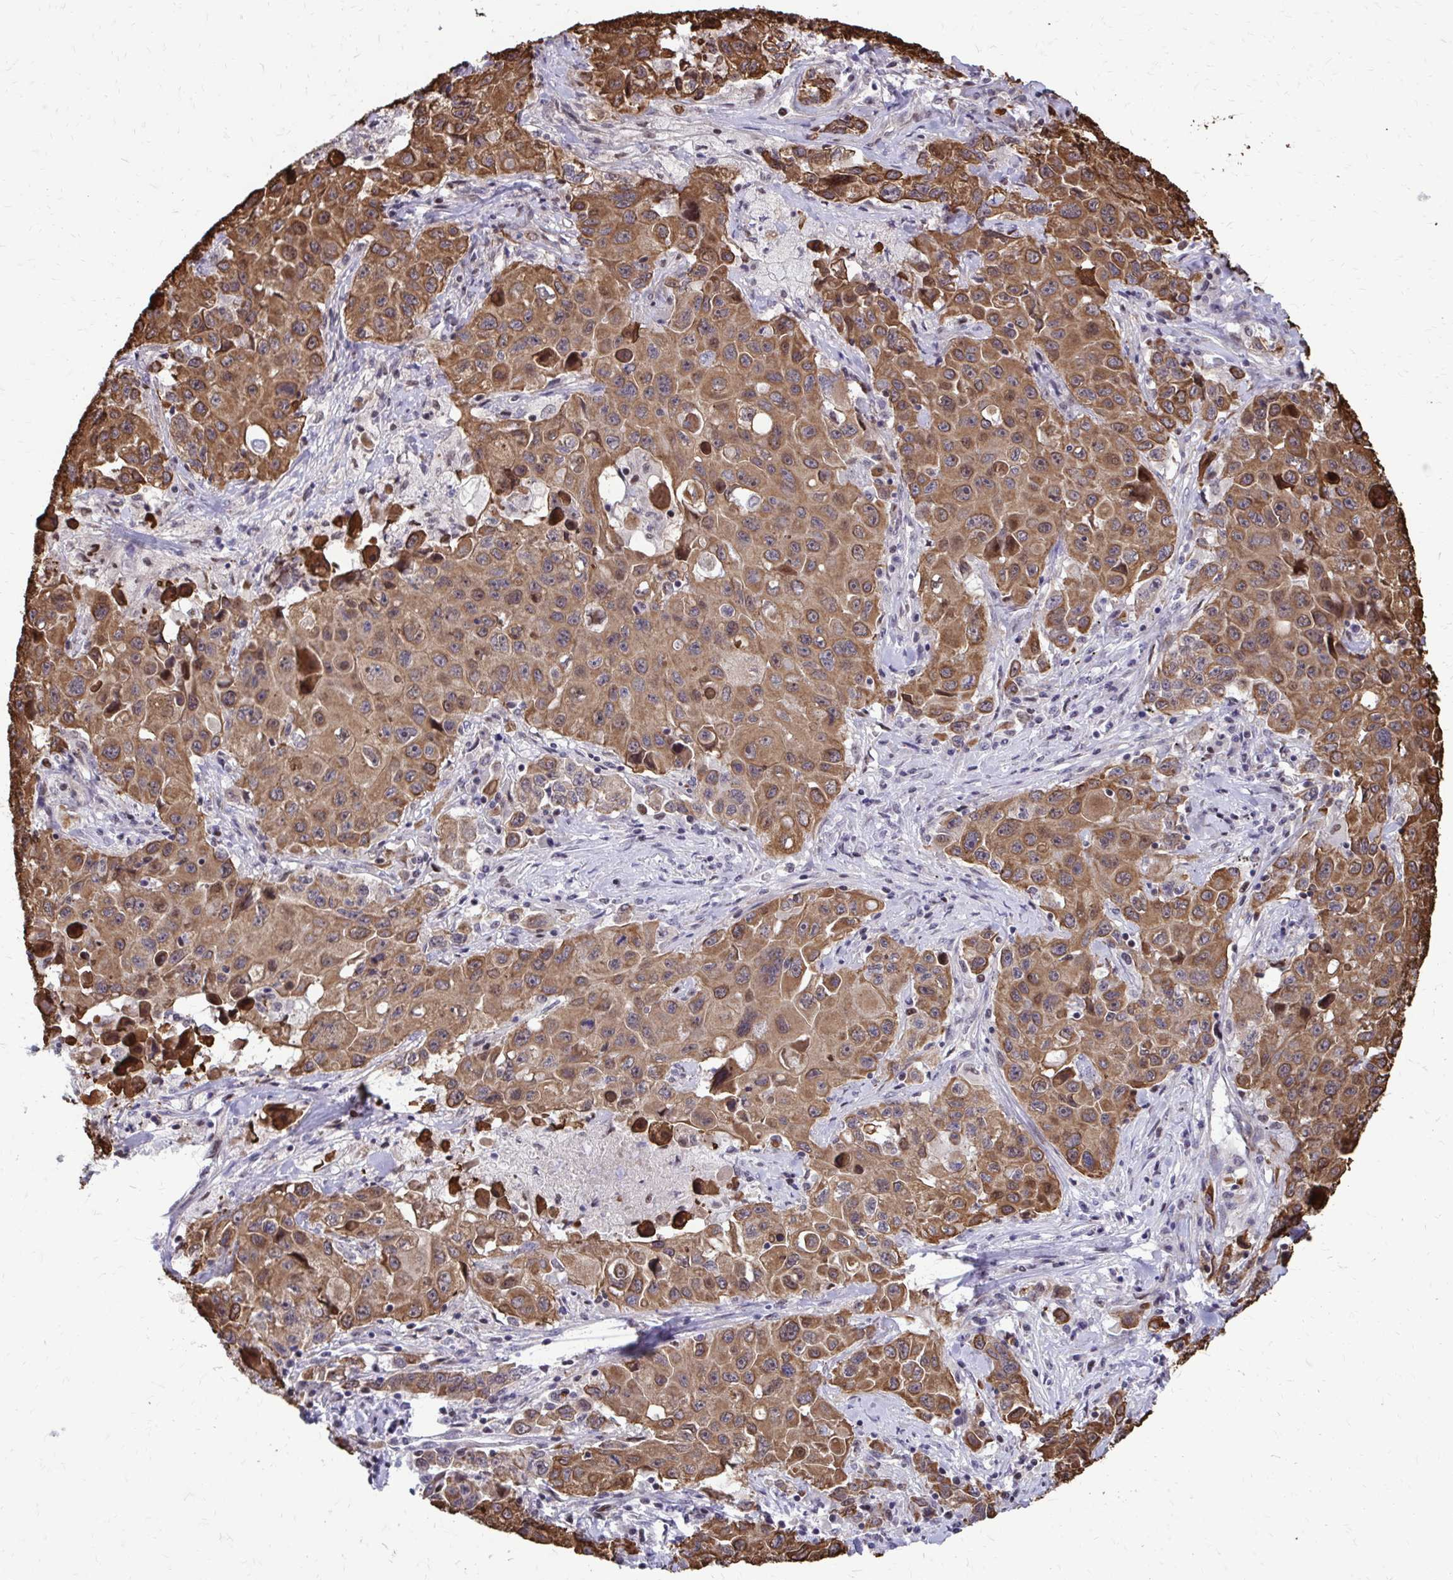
{"staining": {"intensity": "moderate", "quantity": ">75%", "location": "cytoplasmic/membranous,nuclear"}, "tissue": "lung cancer", "cell_type": "Tumor cells", "image_type": "cancer", "snomed": [{"axis": "morphology", "description": "Squamous cell carcinoma, NOS"}, {"axis": "topography", "description": "Lung"}], "caption": "This histopathology image displays immunohistochemistry staining of lung cancer, with medium moderate cytoplasmic/membranous and nuclear positivity in approximately >75% of tumor cells.", "gene": "ANKRD30B", "patient": {"sex": "male", "age": 63}}